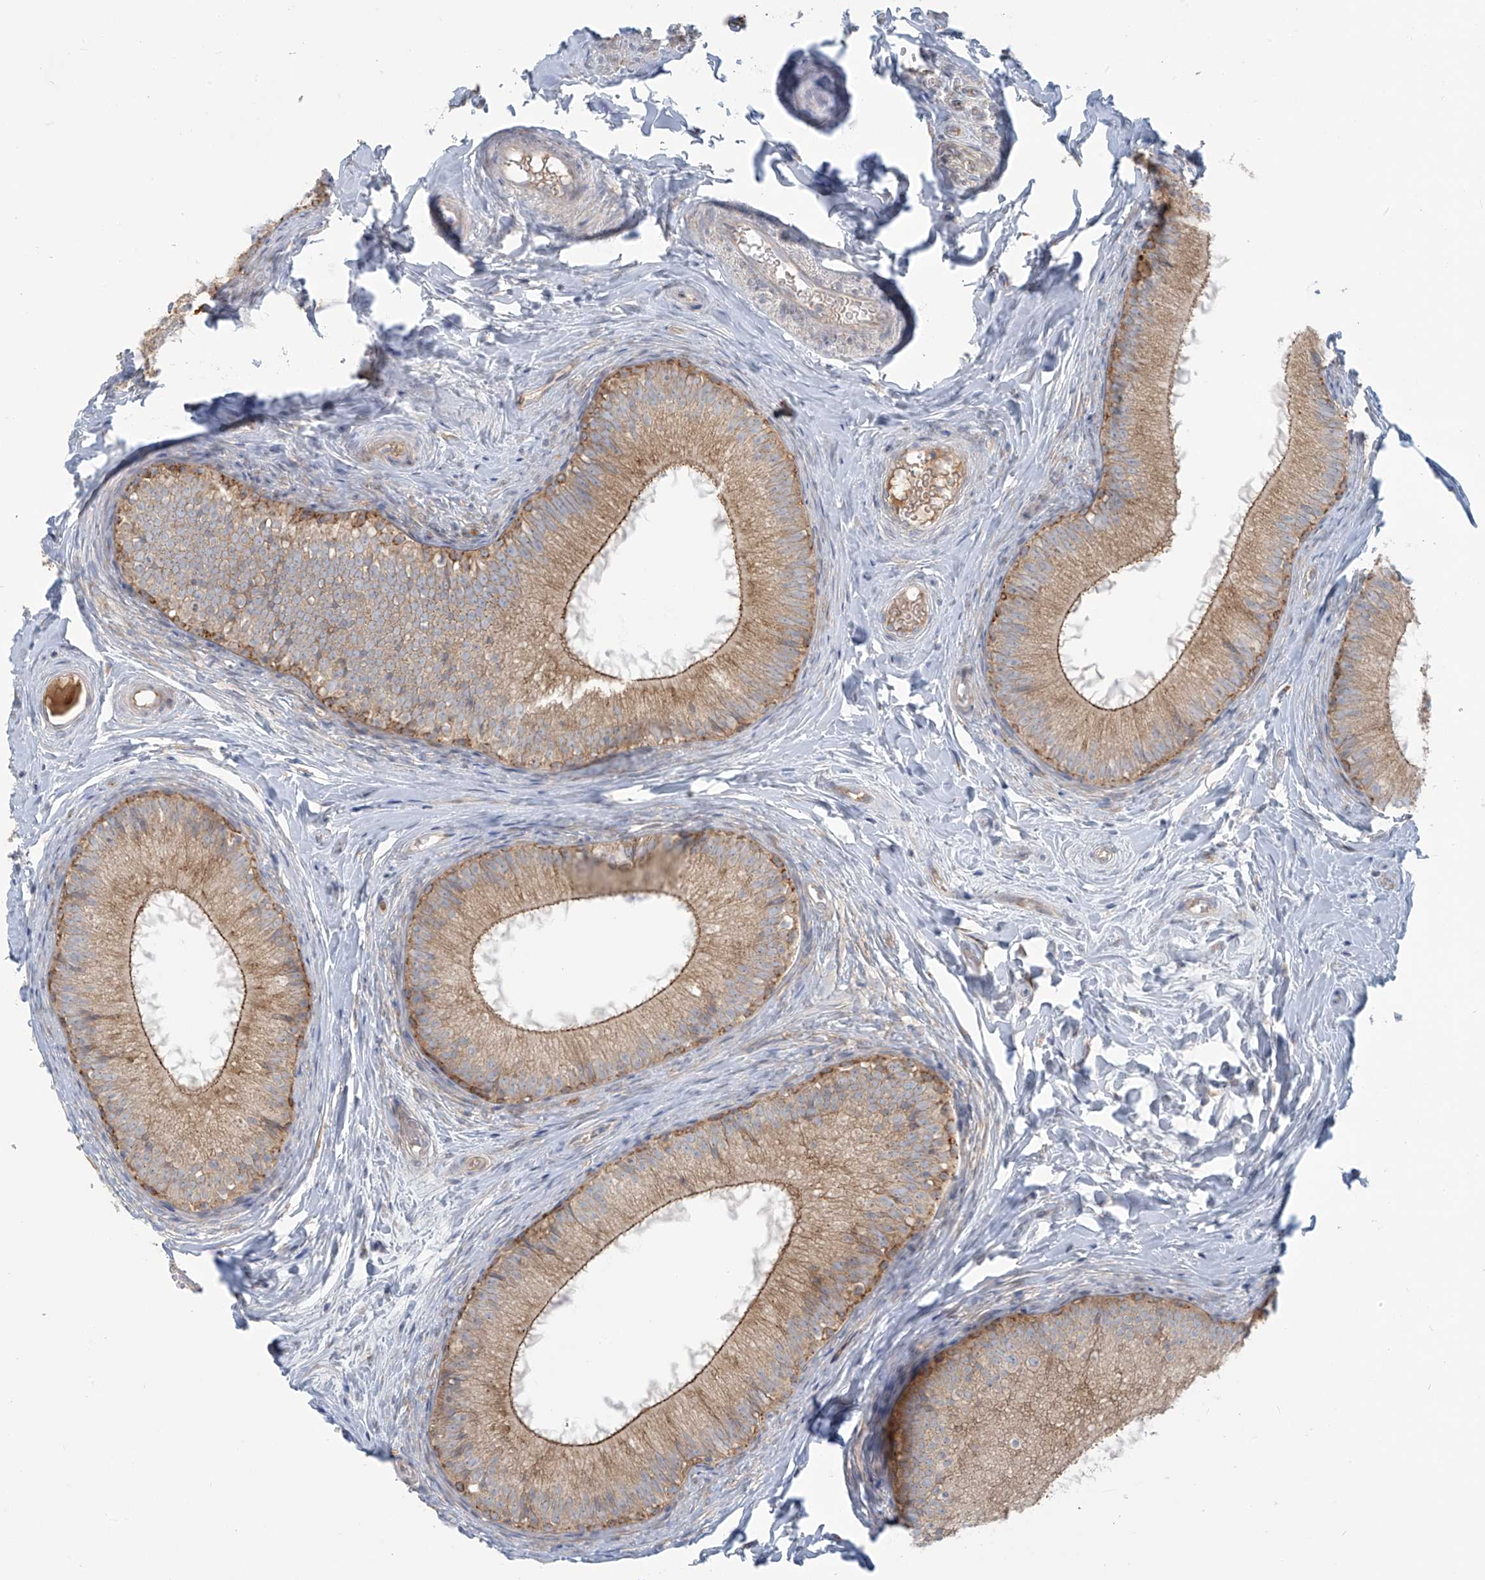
{"staining": {"intensity": "moderate", "quantity": ">75%", "location": "cytoplasmic/membranous"}, "tissue": "epididymis", "cell_type": "Glandular cells", "image_type": "normal", "snomed": [{"axis": "morphology", "description": "Normal tissue, NOS"}, {"axis": "topography", "description": "Epididymis"}], "caption": "Immunohistochemical staining of normal human epididymis displays moderate cytoplasmic/membranous protein expression in about >75% of glandular cells.", "gene": "LZTS3", "patient": {"sex": "male", "age": 34}}